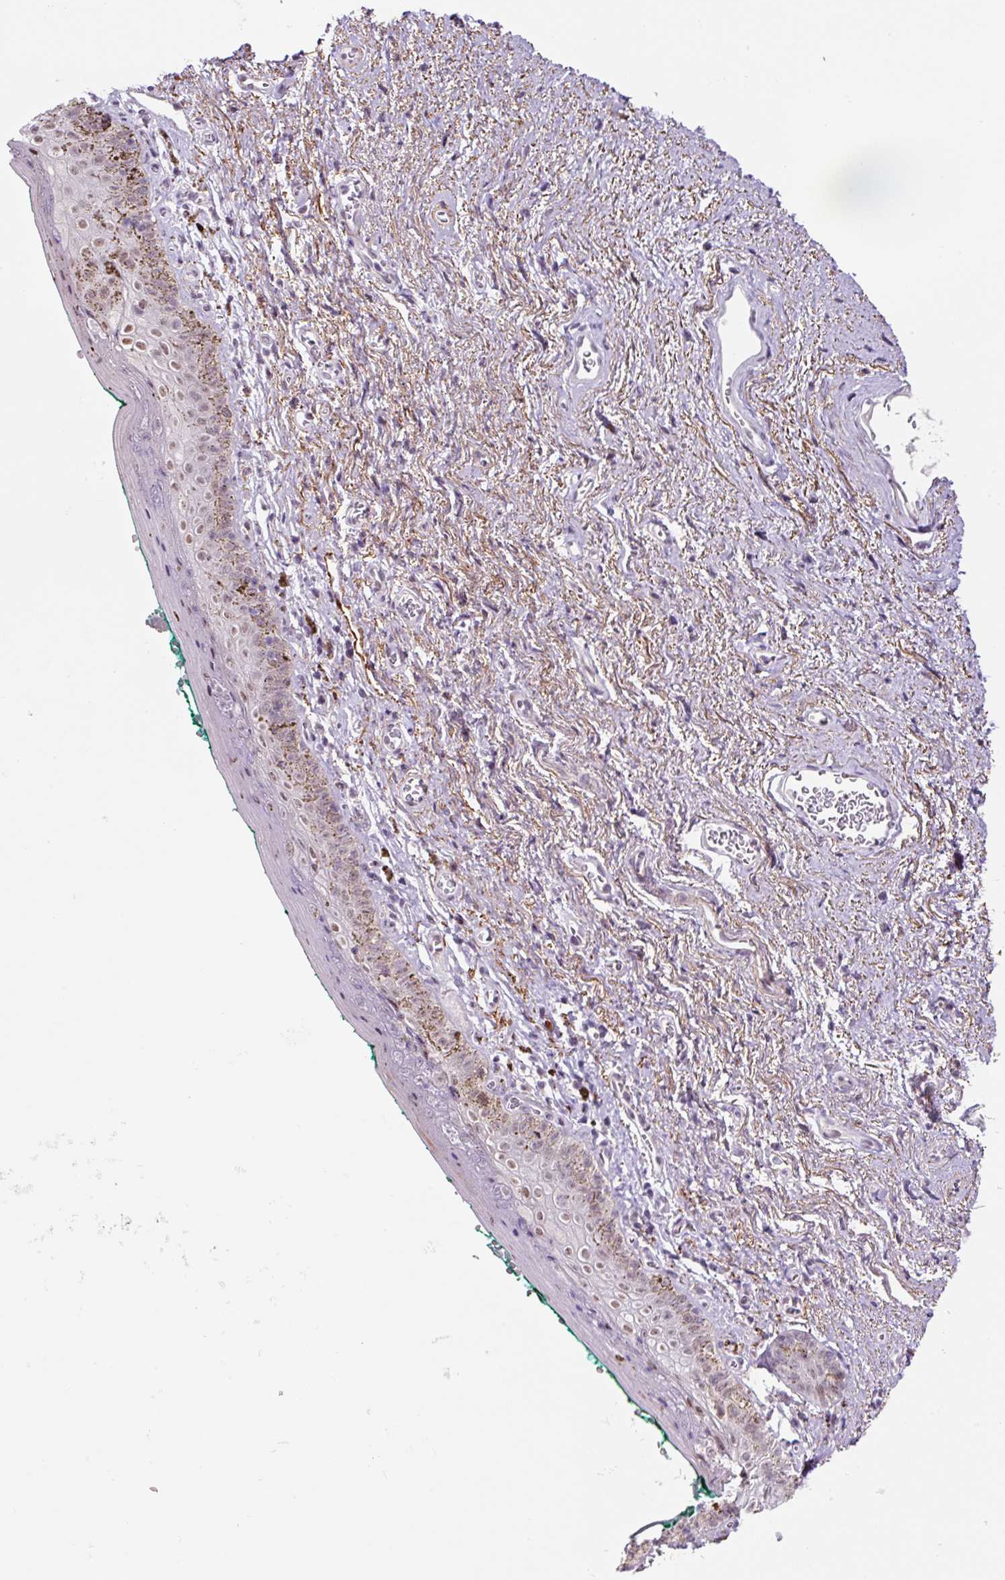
{"staining": {"intensity": "moderate", "quantity": "<25%", "location": "nuclear"}, "tissue": "vagina", "cell_type": "Squamous epithelial cells", "image_type": "normal", "snomed": [{"axis": "morphology", "description": "Normal tissue, NOS"}, {"axis": "topography", "description": "Vulva"}, {"axis": "topography", "description": "Vagina"}, {"axis": "topography", "description": "Peripheral nerve tissue"}], "caption": "Protein positivity by immunohistochemistry (IHC) shows moderate nuclear expression in about <25% of squamous epithelial cells in unremarkable vagina. (DAB IHC, brown staining for protein, blue staining for nuclei).", "gene": "CCNL2", "patient": {"sex": "female", "age": 66}}